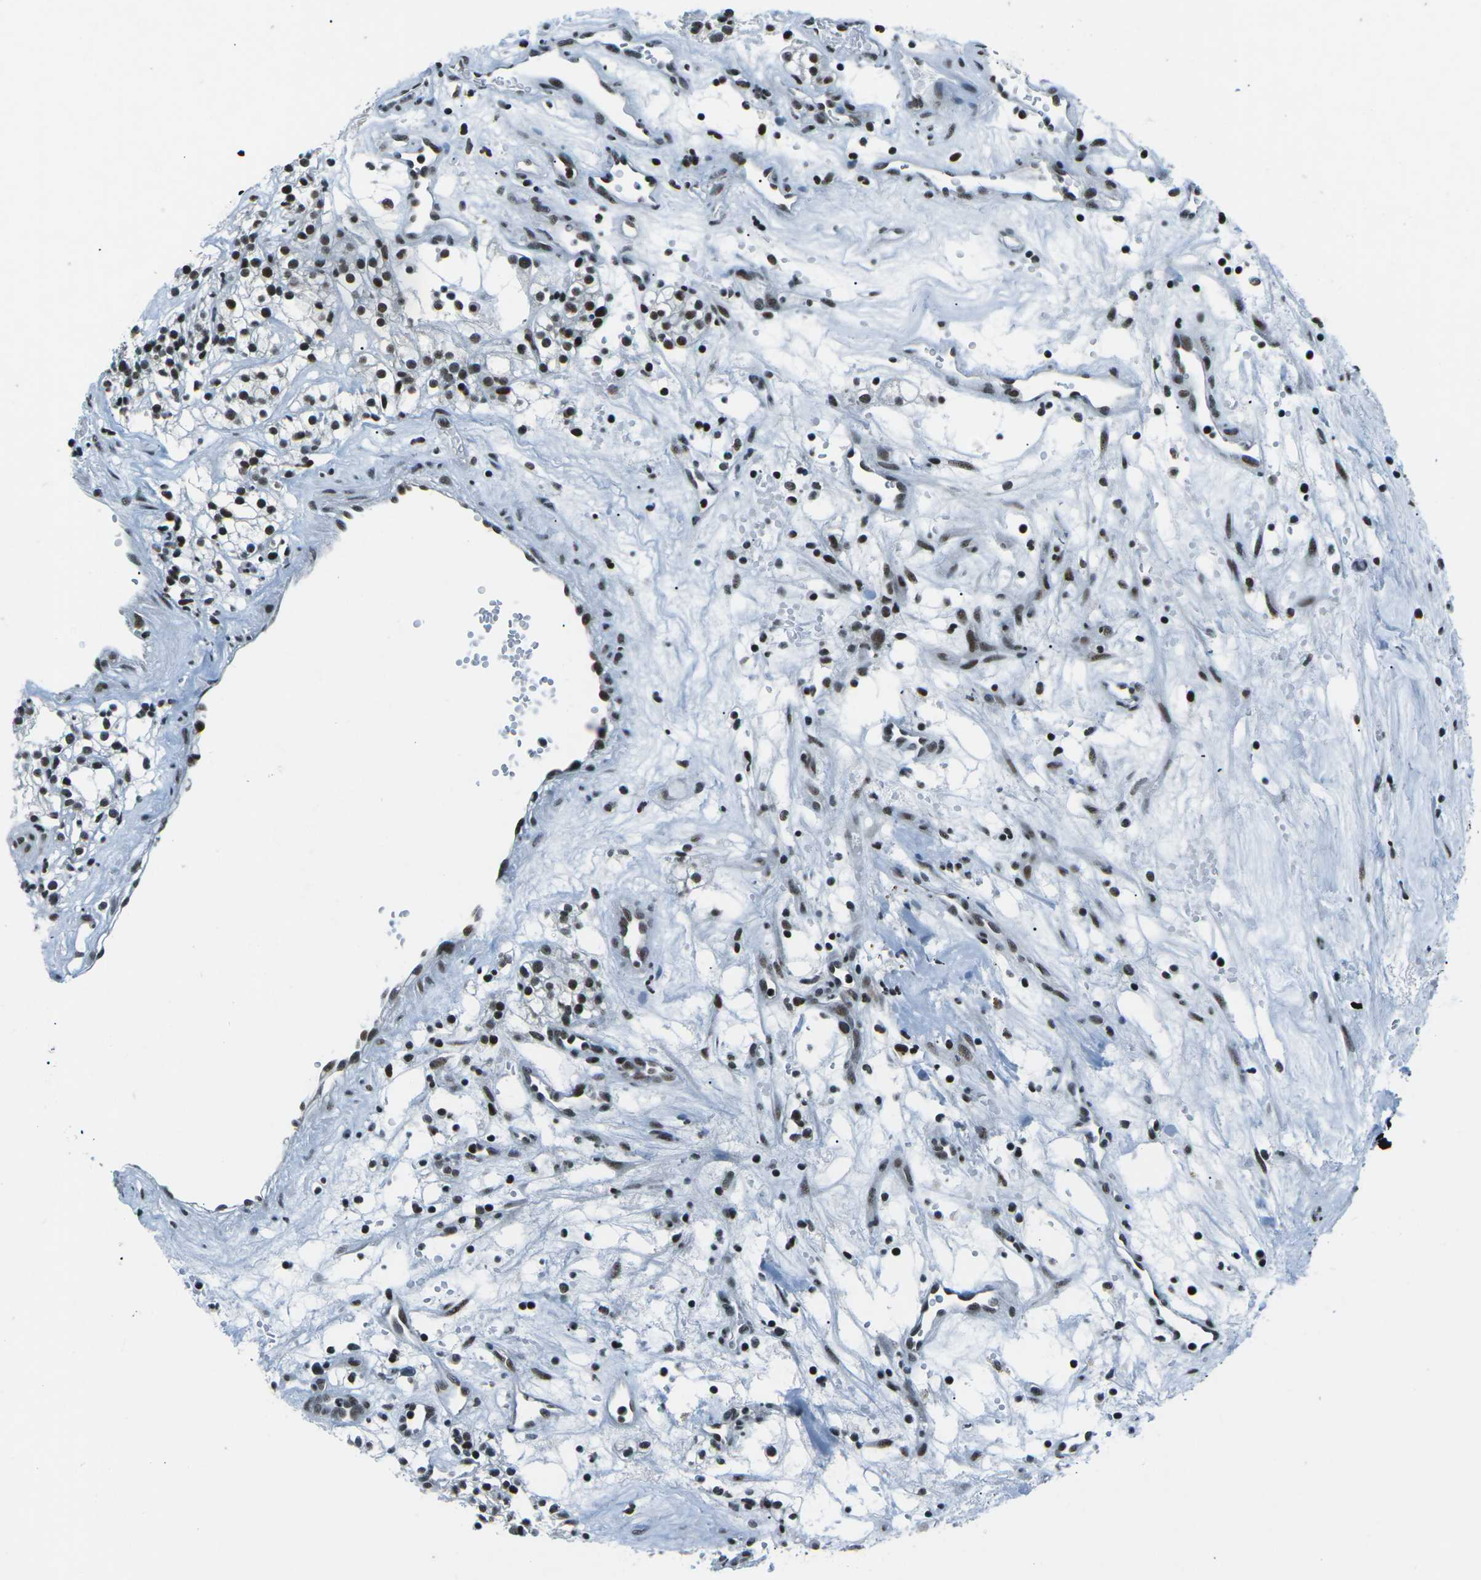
{"staining": {"intensity": "strong", "quantity": ">75%", "location": "nuclear"}, "tissue": "renal cancer", "cell_type": "Tumor cells", "image_type": "cancer", "snomed": [{"axis": "morphology", "description": "Adenocarcinoma, NOS"}, {"axis": "topography", "description": "Kidney"}], "caption": "IHC (DAB) staining of renal adenocarcinoma demonstrates strong nuclear protein positivity in approximately >75% of tumor cells. The staining was performed using DAB to visualize the protein expression in brown, while the nuclei were stained in blue with hematoxylin (Magnification: 20x).", "gene": "RBL2", "patient": {"sex": "male", "age": 59}}